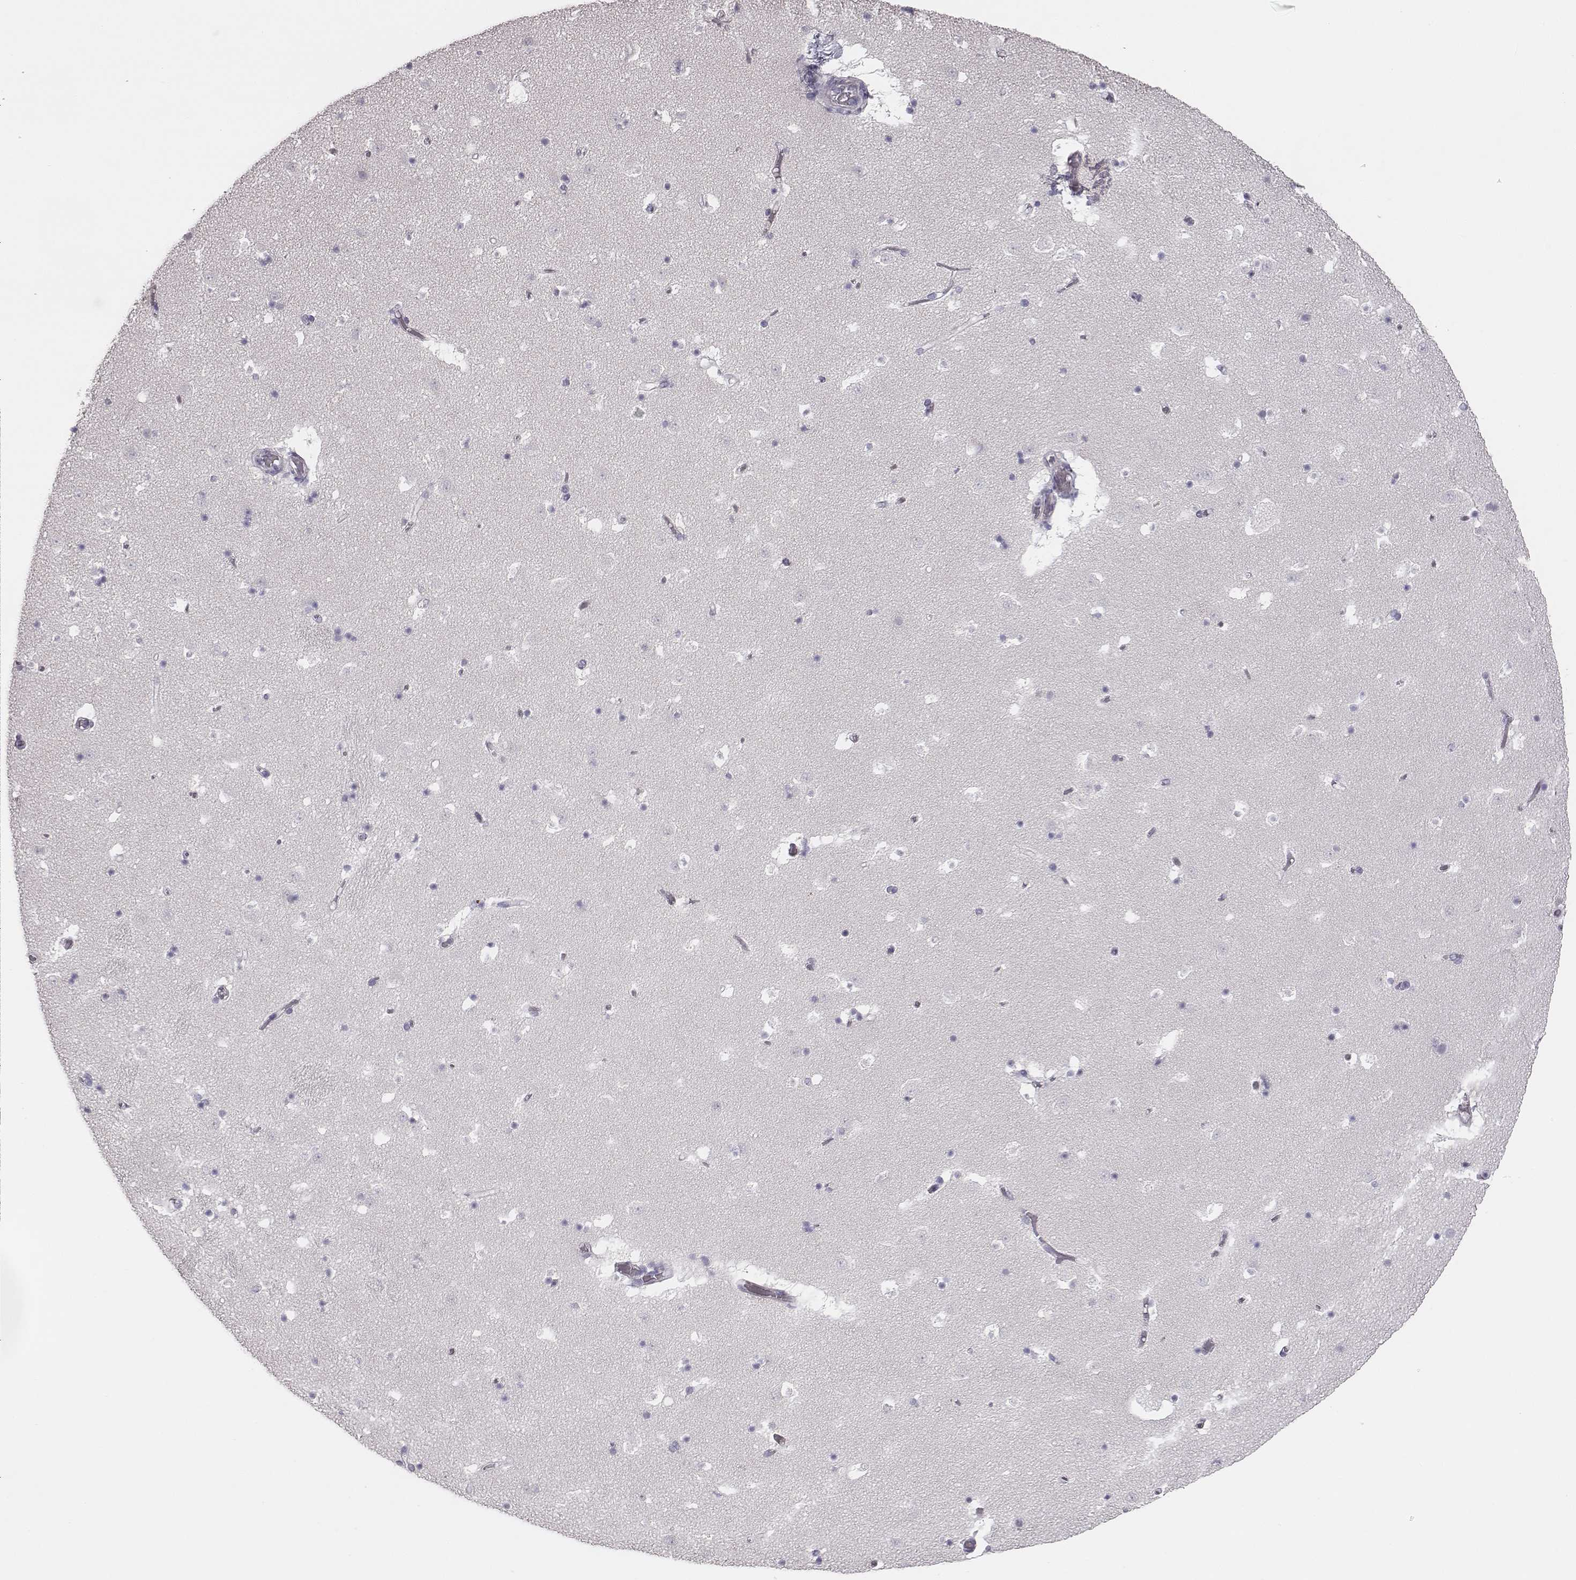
{"staining": {"intensity": "negative", "quantity": "none", "location": "none"}, "tissue": "caudate", "cell_type": "Glial cells", "image_type": "normal", "snomed": [{"axis": "morphology", "description": "Normal tissue, NOS"}, {"axis": "topography", "description": "Lateral ventricle wall"}], "caption": "Caudate stained for a protein using IHC demonstrates no positivity glial cells.", "gene": "MYH6", "patient": {"sex": "female", "age": 42}}